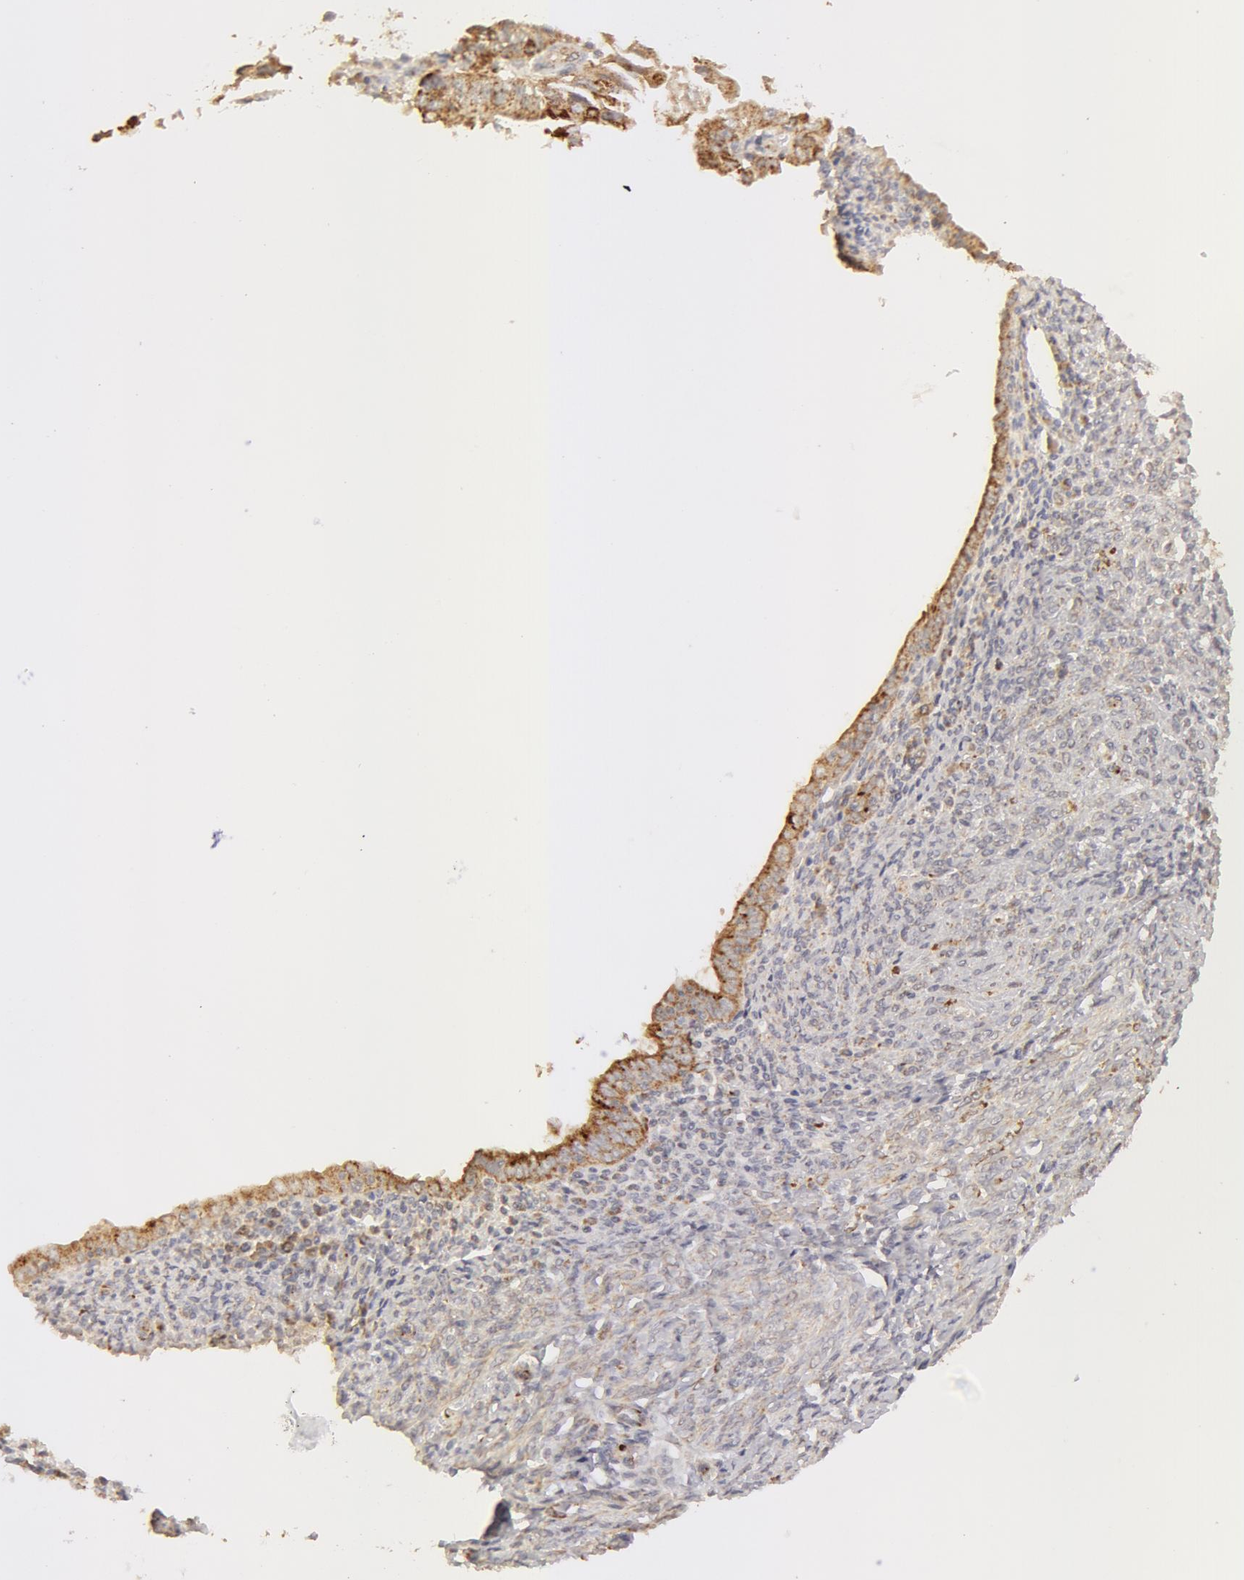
{"staining": {"intensity": "weak", "quantity": "25%-75%", "location": "cytoplasmic/membranous"}, "tissue": "endometrial cancer", "cell_type": "Tumor cells", "image_type": "cancer", "snomed": [{"axis": "morphology", "description": "Adenocarcinoma, NOS"}, {"axis": "topography", "description": "Endometrium"}], "caption": "Adenocarcinoma (endometrial) stained for a protein reveals weak cytoplasmic/membranous positivity in tumor cells.", "gene": "ADPRH", "patient": {"sex": "female", "age": 75}}